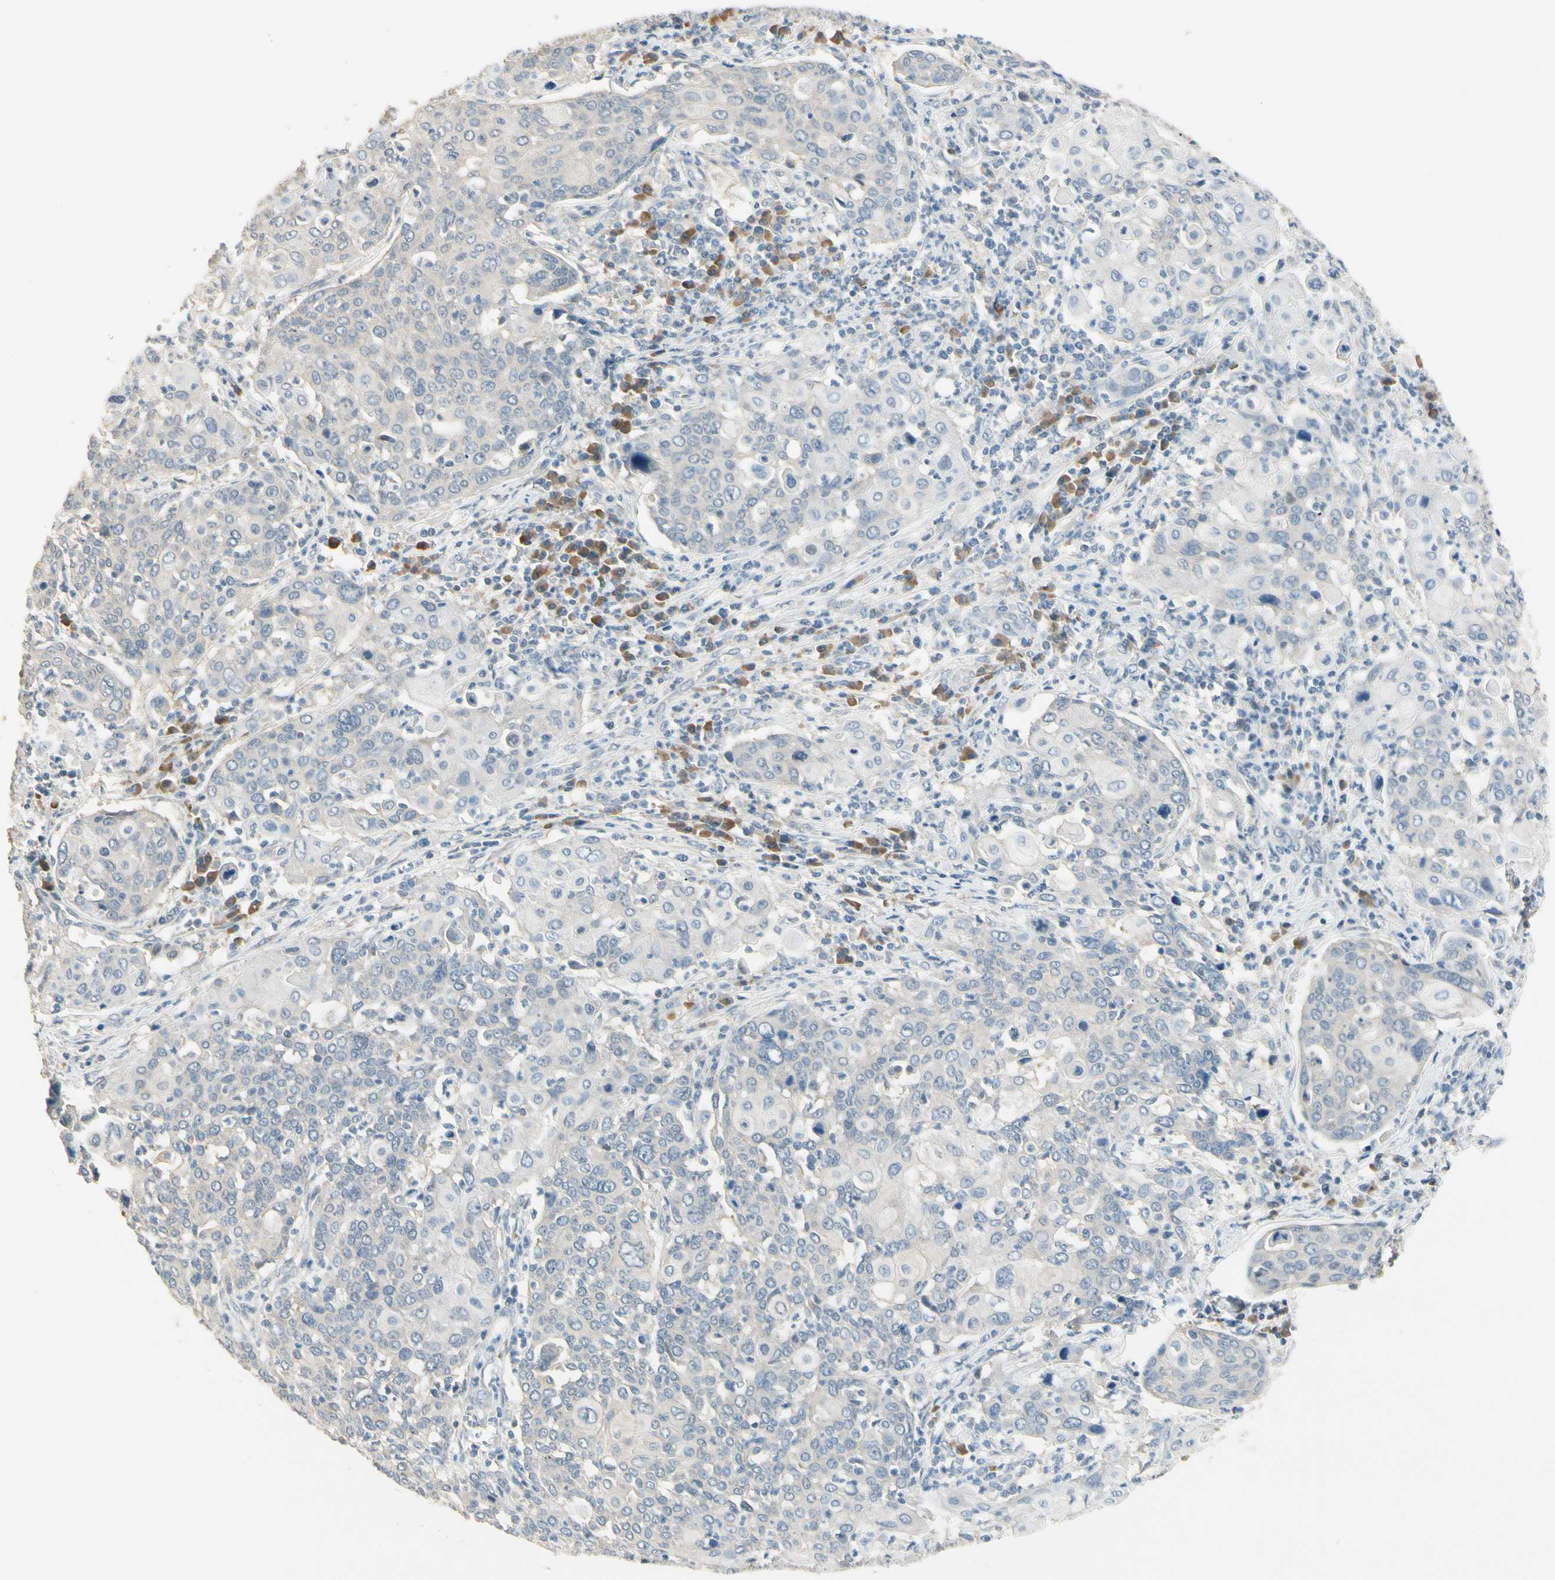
{"staining": {"intensity": "negative", "quantity": "none", "location": "none"}, "tissue": "cervical cancer", "cell_type": "Tumor cells", "image_type": "cancer", "snomed": [{"axis": "morphology", "description": "Squamous cell carcinoma, NOS"}, {"axis": "topography", "description": "Cervix"}], "caption": "This photomicrograph is of cervical squamous cell carcinoma stained with immunohistochemistry (IHC) to label a protein in brown with the nuclei are counter-stained blue. There is no expression in tumor cells.", "gene": "GNE", "patient": {"sex": "female", "age": 40}}